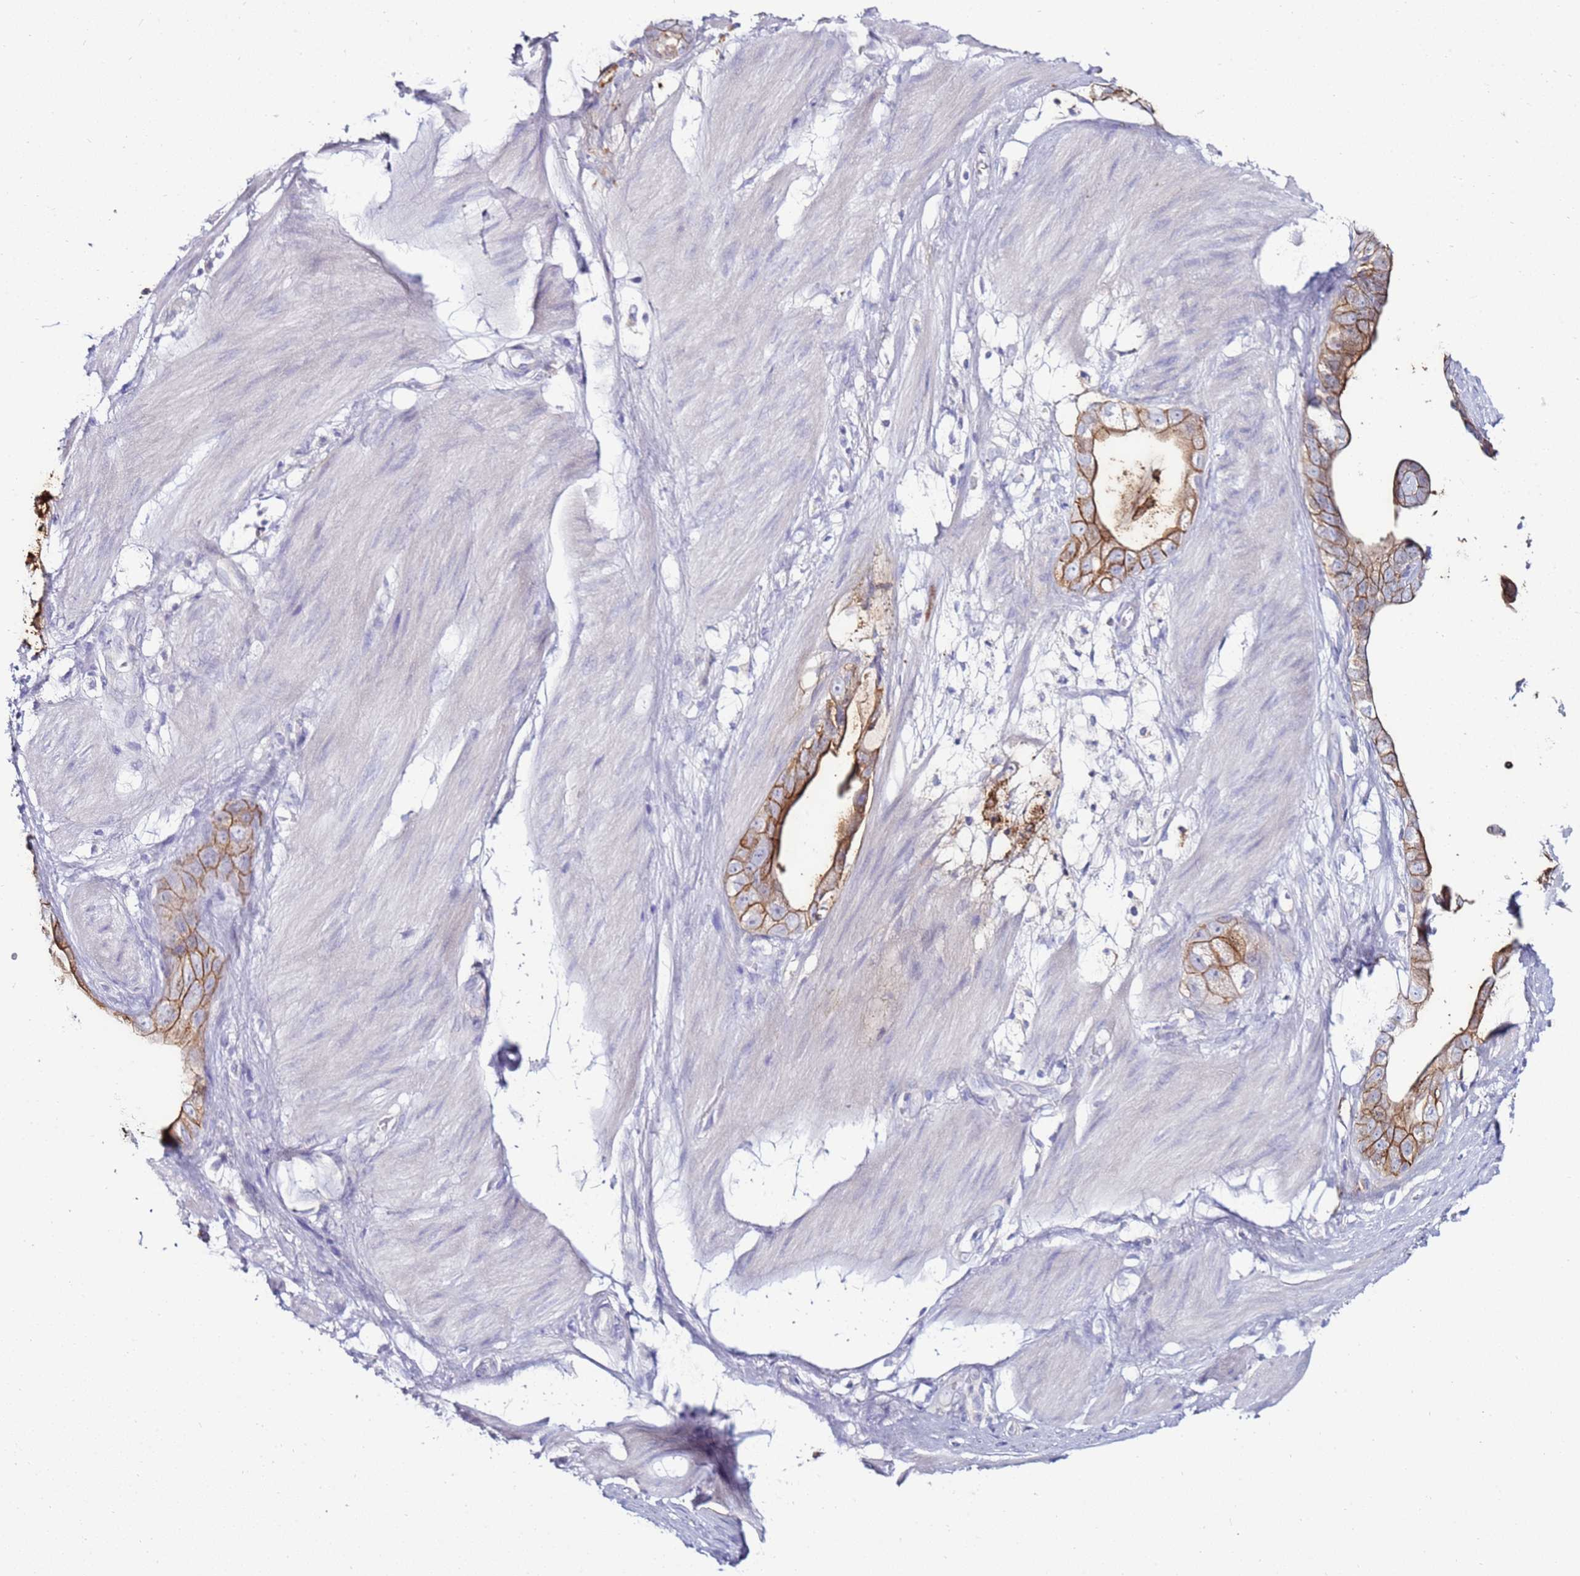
{"staining": {"intensity": "strong", "quantity": "25%-75%", "location": "cytoplasmic/membranous"}, "tissue": "stomach cancer", "cell_type": "Tumor cells", "image_type": "cancer", "snomed": [{"axis": "morphology", "description": "Adenocarcinoma, NOS"}, {"axis": "topography", "description": "Stomach"}], "caption": "Stomach cancer (adenocarcinoma) stained for a protein (brown) shows strong cytoplasmic/membranous positive positivity in approximately 25%-75% of tumor cells.", "gene": "GPN3", "patient": {"sex": "male", "age": 55}}